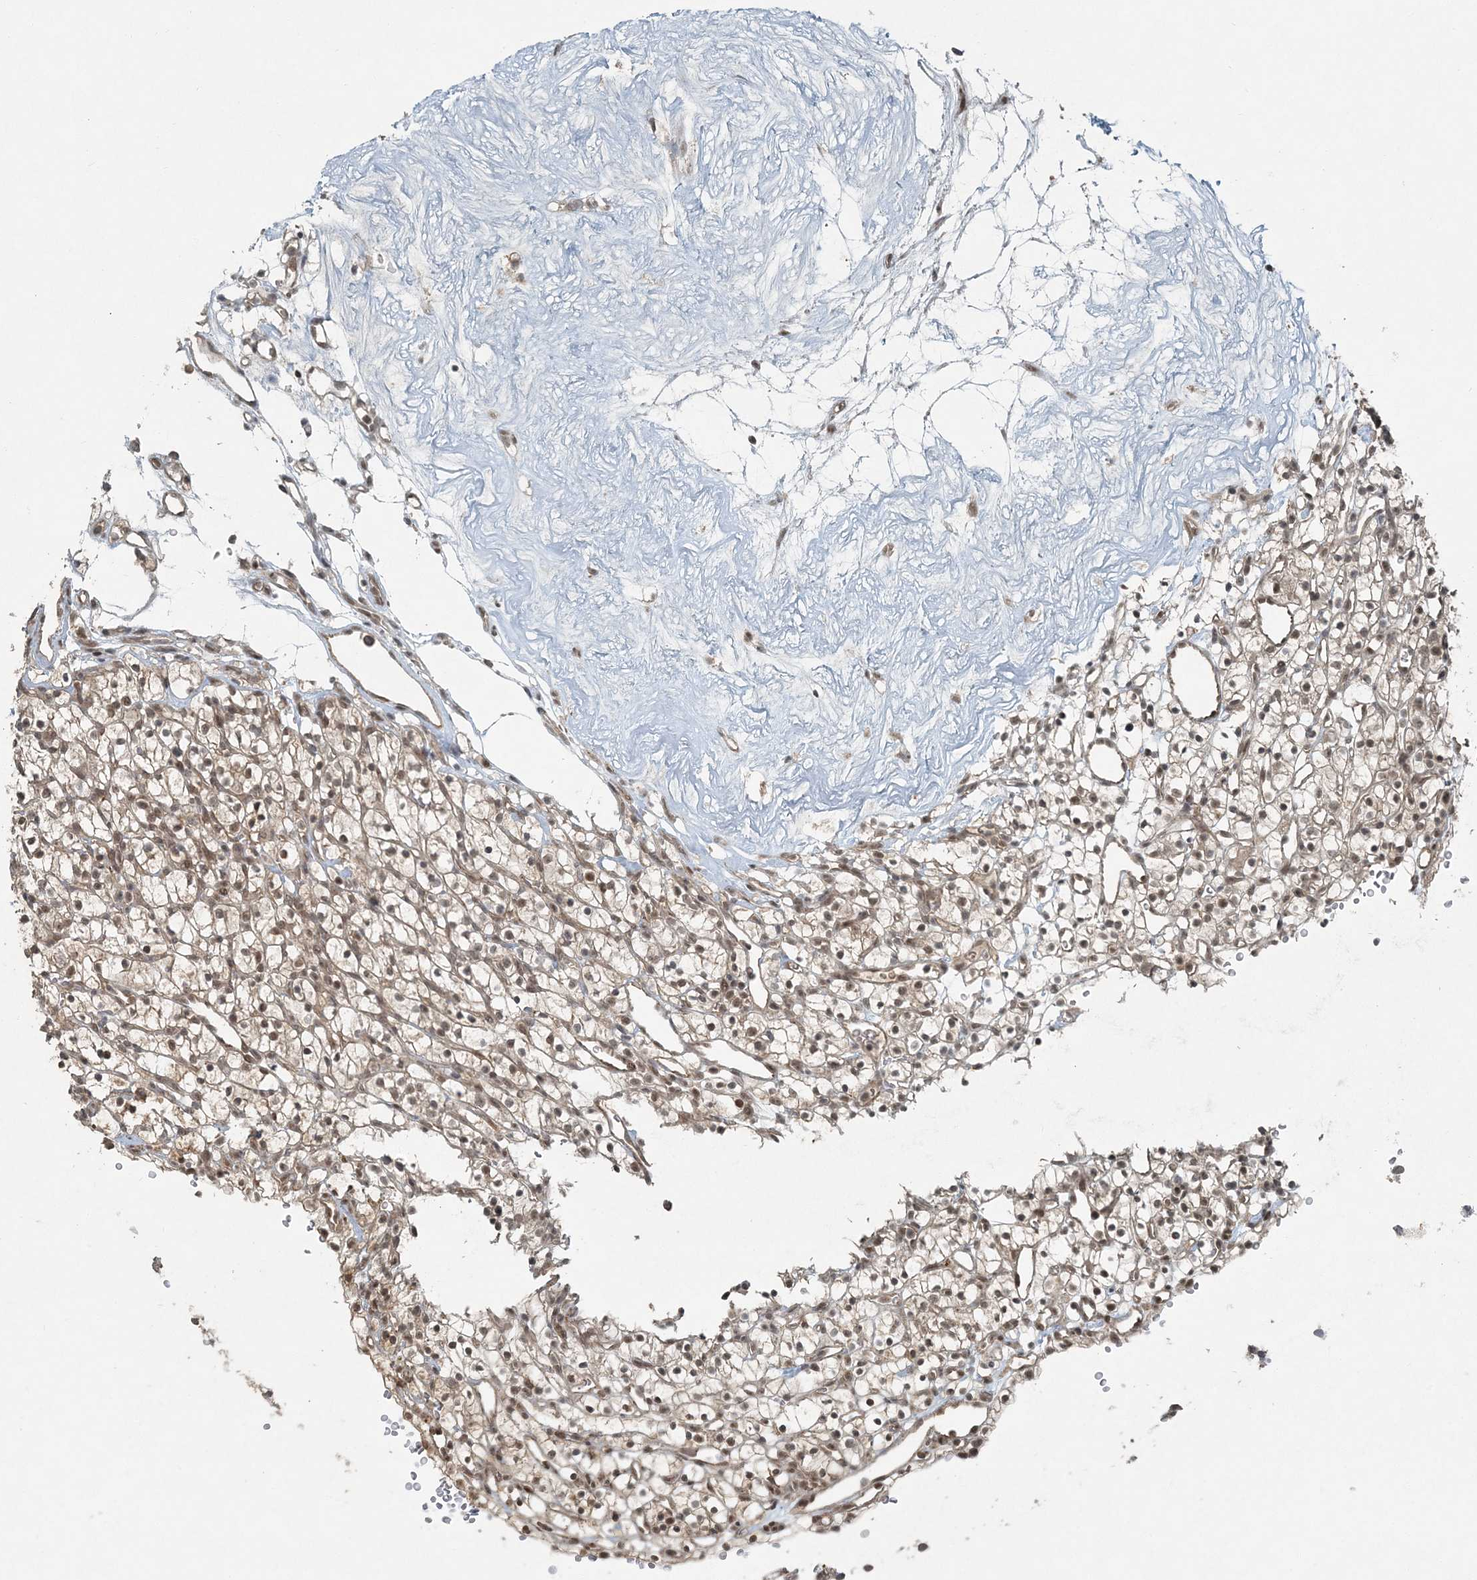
{"staining": {"intensity": "moderate", "quantity": ">75%", "location": "nuclear"}, "tissue": "renal cancer", "cell_type": "Tumor cells", "image_type": "cancer", "snomed": [{"axis": "morphology", "description": "Adenocarcinoma, NOS"}, {"axis": "topography", "description": "Kidney"}], "caption": "Immunohistochemistry photomicrograph of neoplastic tissue: renal cancer (adenocarcinoma) stained using immunohistochemistry exhibits medium levels of moderate protein expression localized specifically in the nuclear of tumor cells, appearing as a nuclear brown color.", "gene": "COPS7B", "patient": {"sex": "female", "age": 57}}